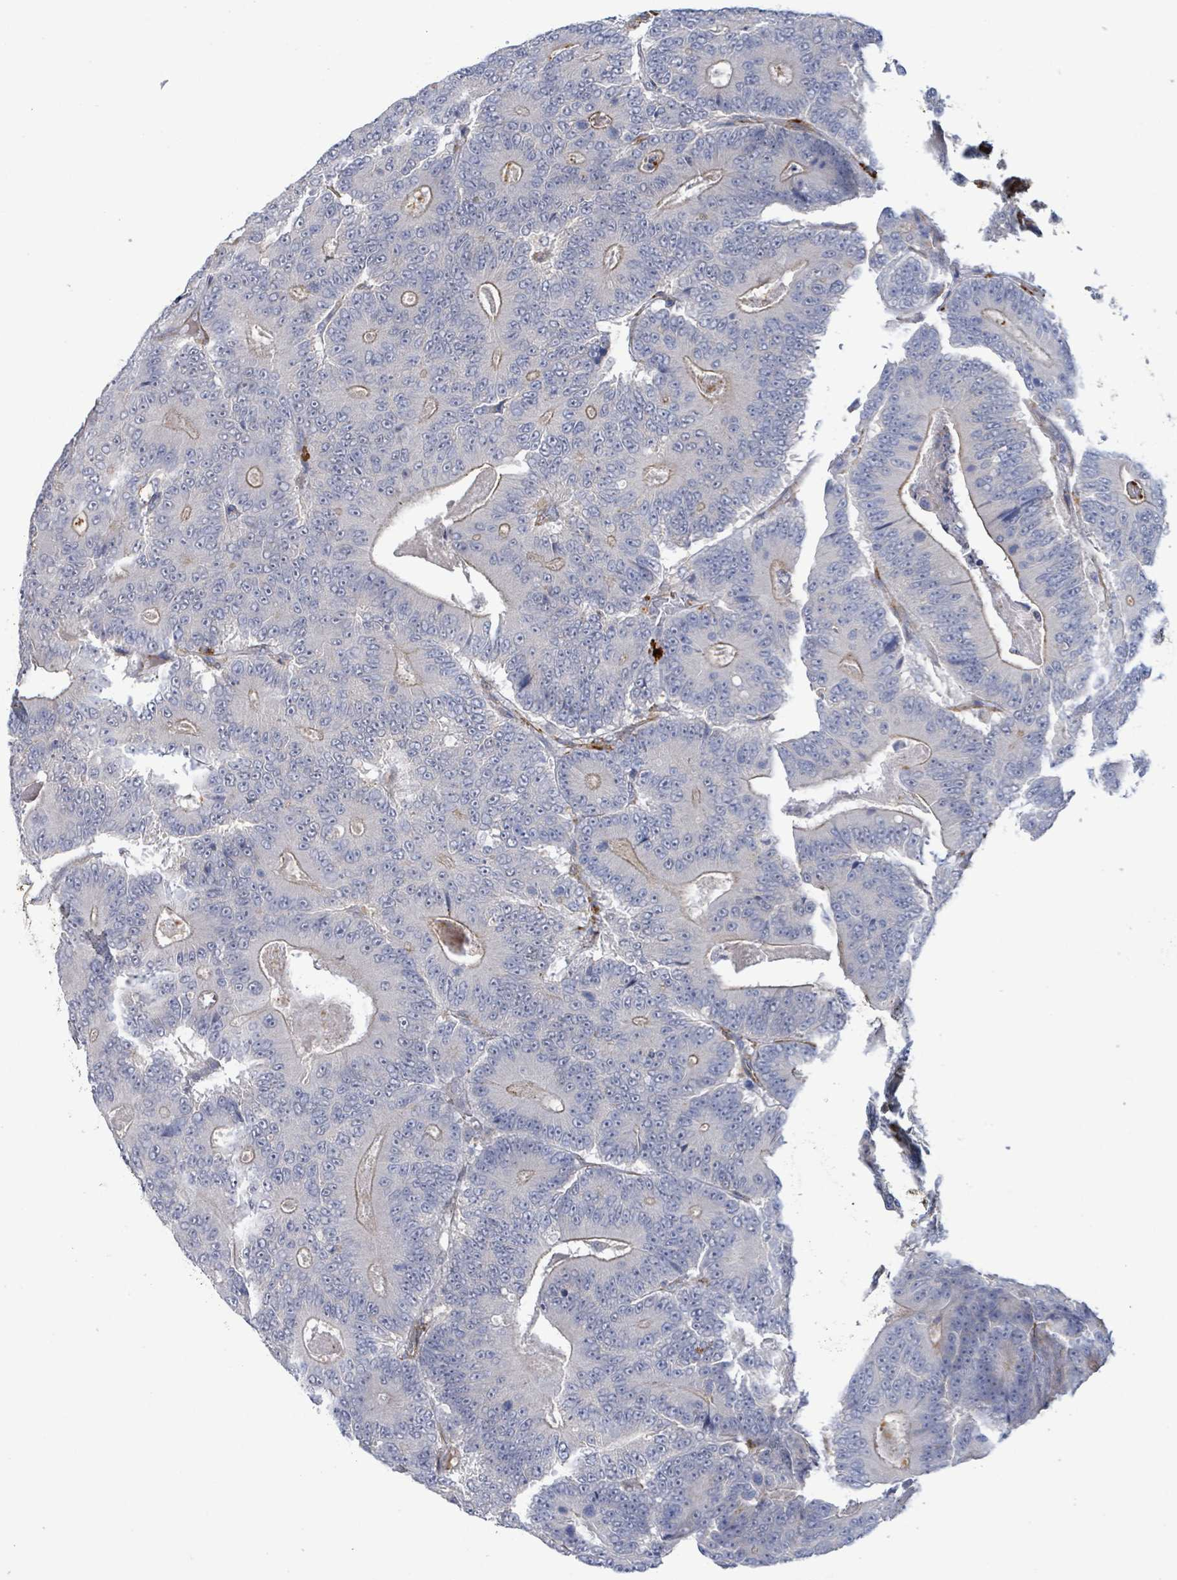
{"staining": {"intensity": "negative", "quantity": "none", "location": "none"}, "tissue": "colorectal cancer", "cell_type": "Tumor cells", "image_type": "cancer", "snomed": [{"axis": "morphology", "description": "Adenocarcinoma, NOS"}, {"axis": "topography", "description": "Colon"}], "caption": "Immunohistochemistry (IHC) histopathology image of neoplastic tissue: human colorectal cancer (adenocarcinoma) stained with DAB (3,3'-diaminobenzidine) displays no significant protein positivity in tumor cells.", "gene": "DMRTC1B", "patient": {"sex": "male", "age": 83}}